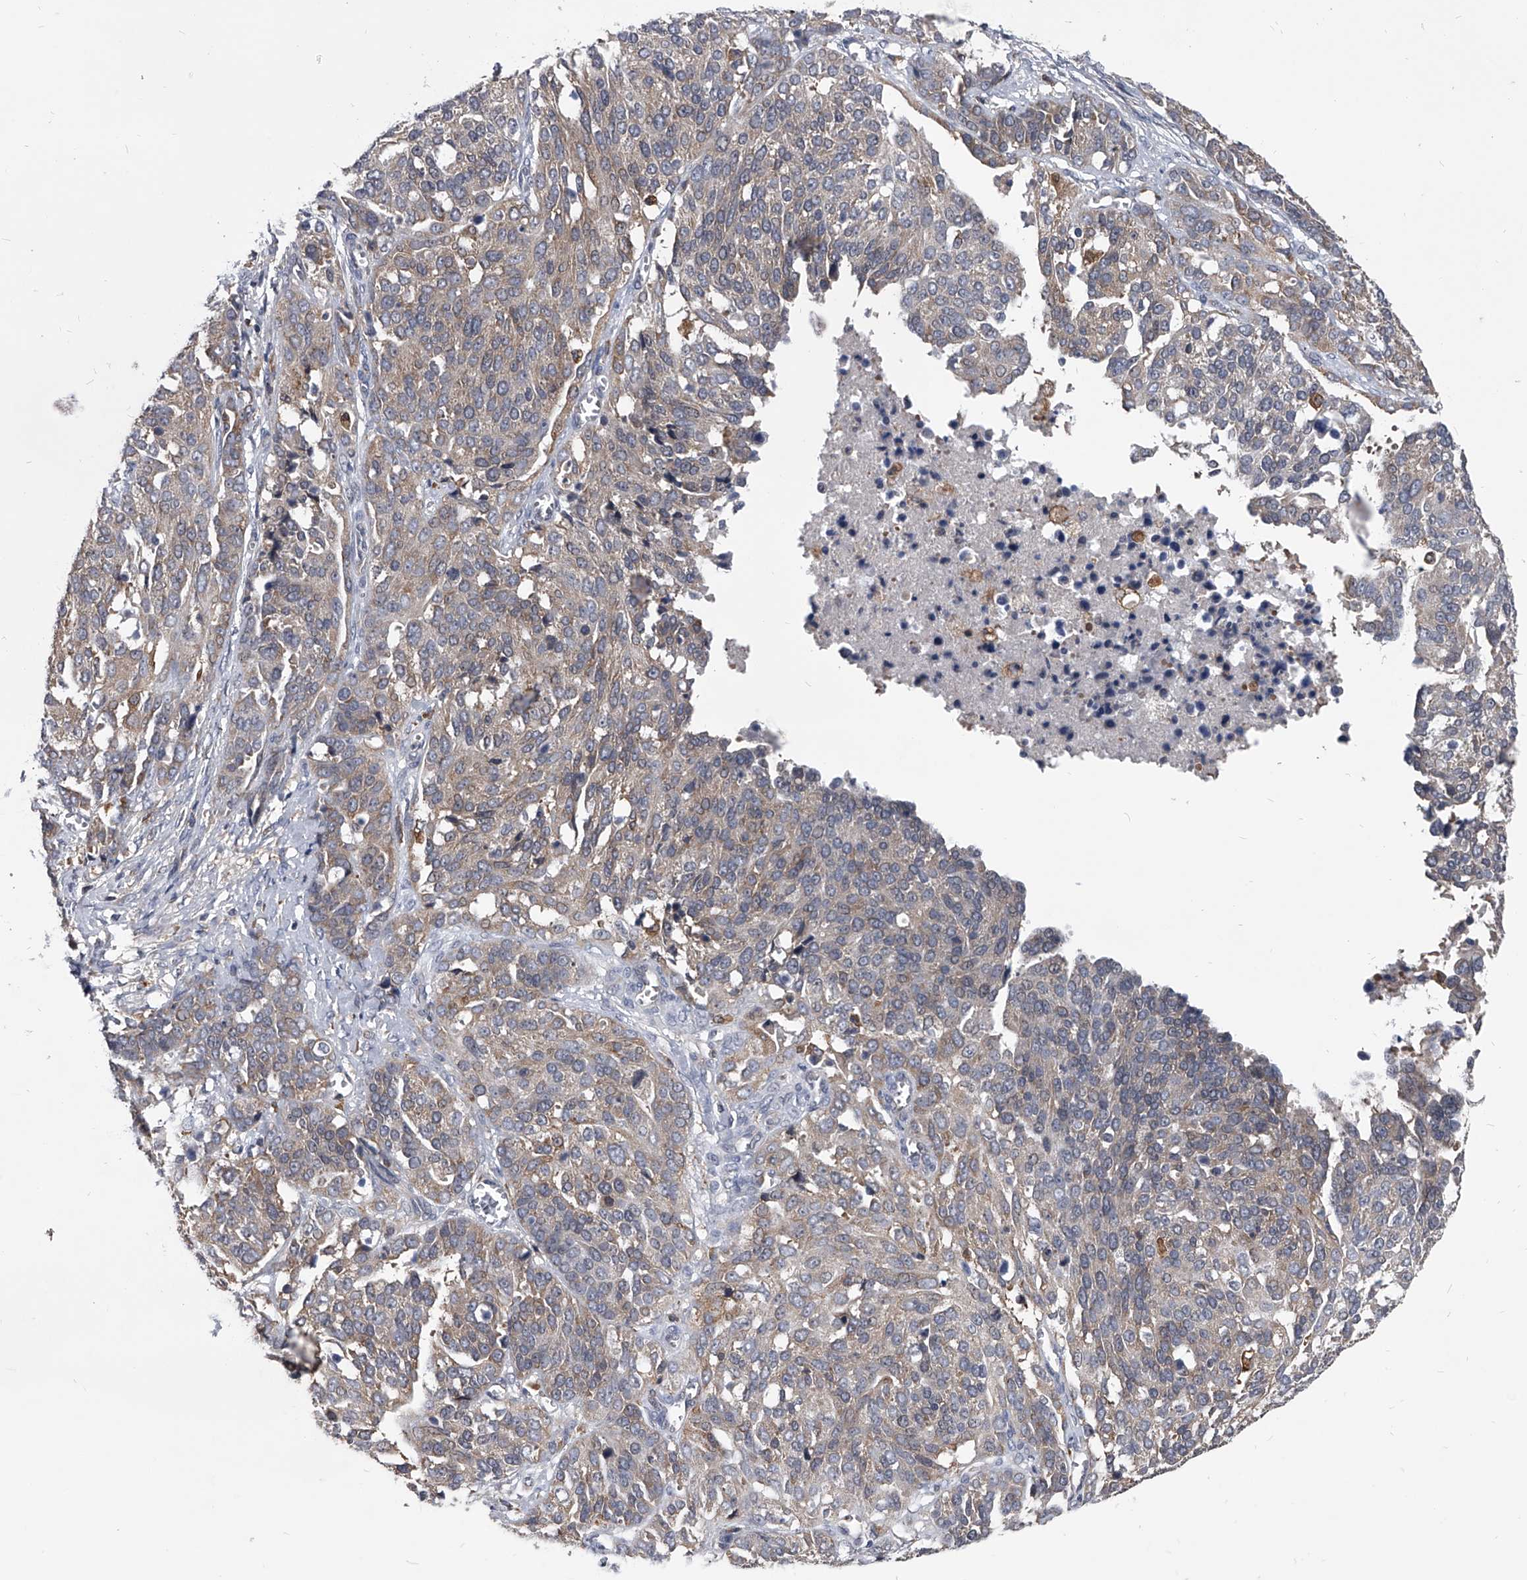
{"staining": {"intensity": "weak", "quantity": "<25%", "location": "cytoplasmic/membranous"}, "tissue": "ovarian cancer", "cell_type": "Tumor cells", "image_type": "cancer", "snomed": [{"axis": "morphology", "description": "Cystadenocarcinoma, serous, NOS"}, {"axis": "topography", "description": "Ovary"}], "caption": "High power microscopy photomicrograph of an immunohistochemistry (IHC) micrograph of ovarian cancer (serous cystadenocarcinoma), revealing no significant positivity in tumor cells.", "gene": "MAP4K3", "patient": {"sex": "female", "age": 44}}